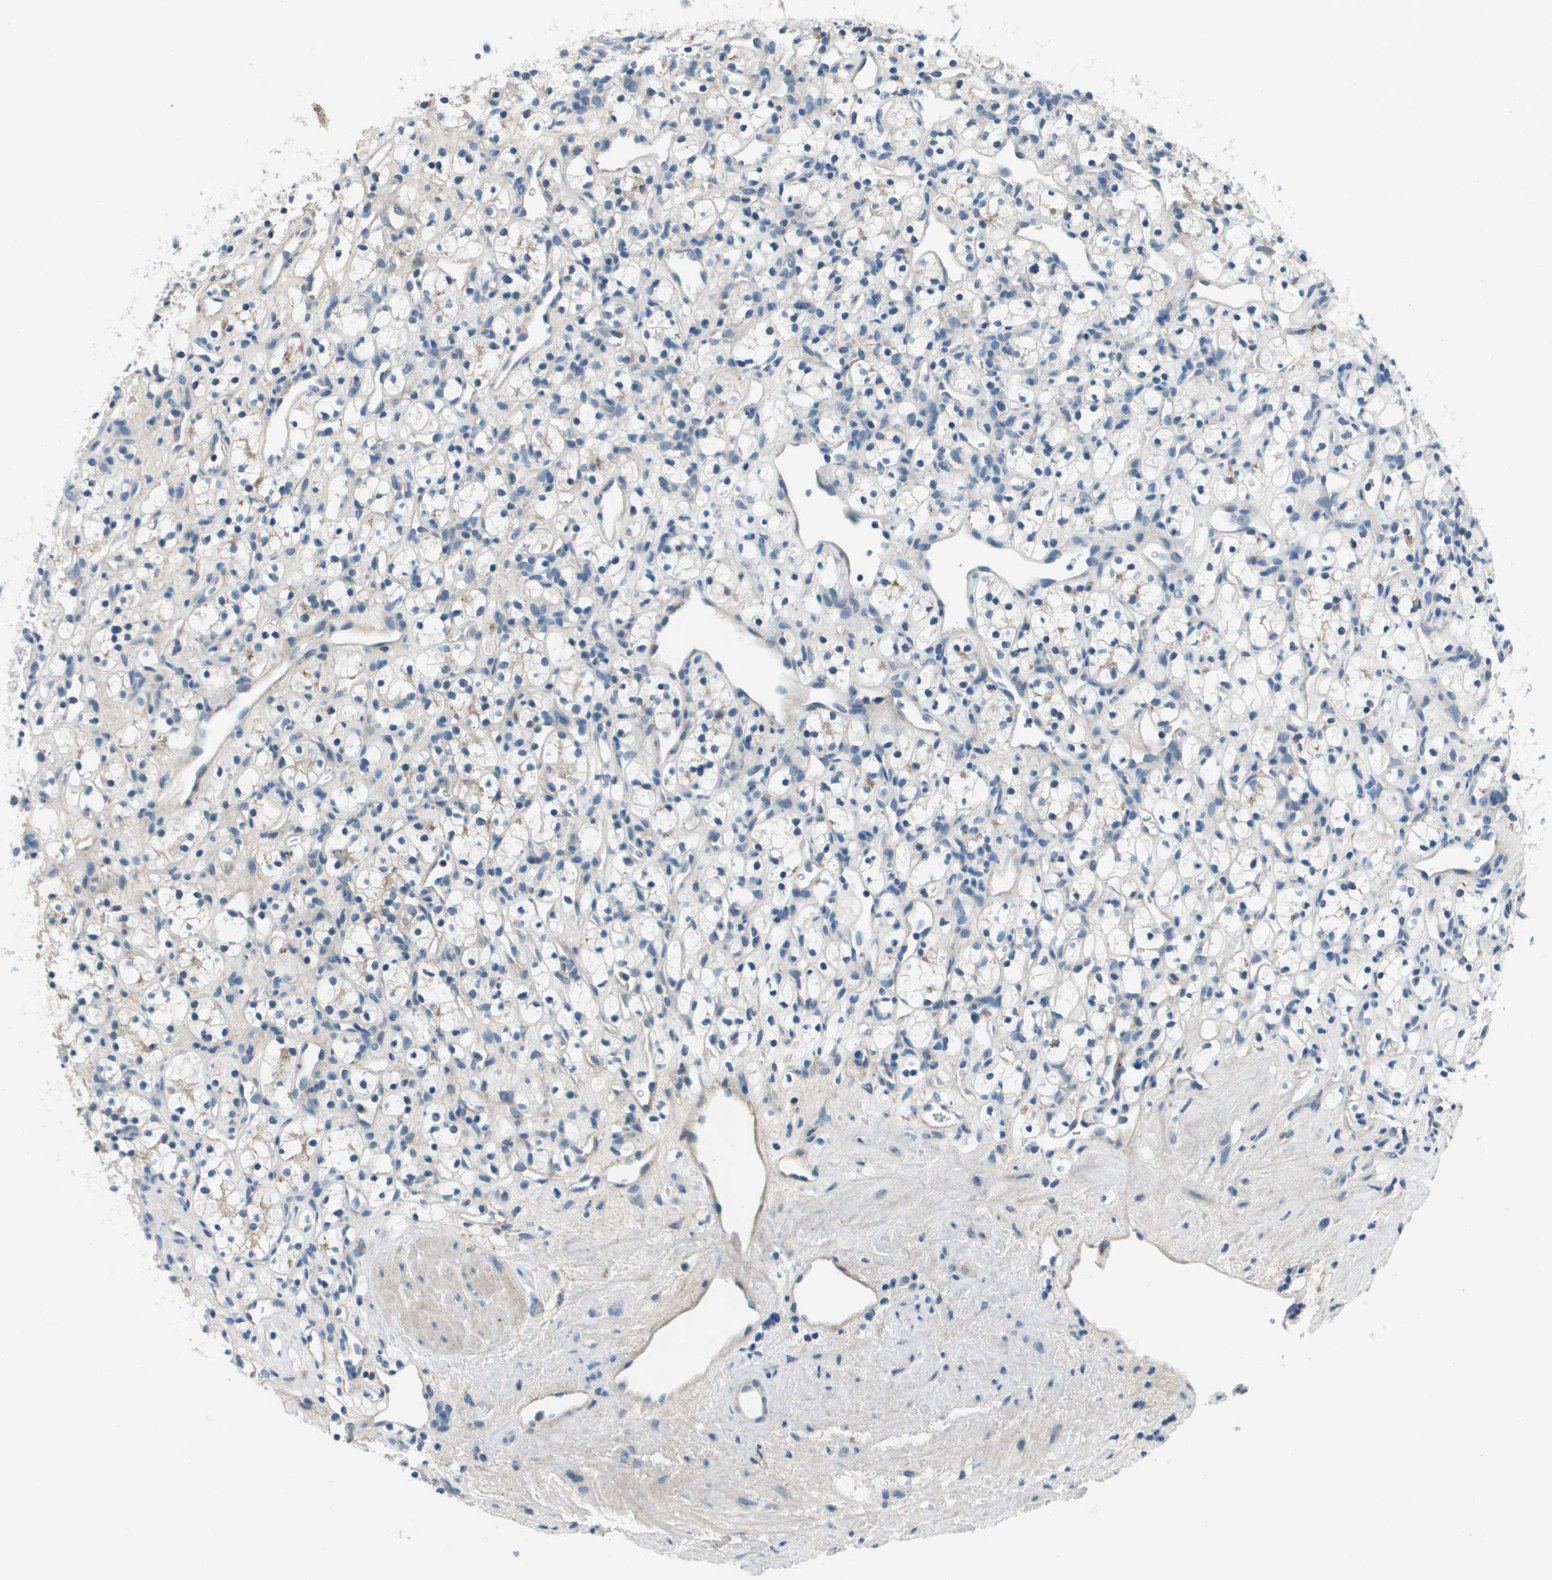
{"staining": {"intensity": "negative", "quantity": "none", "location": "none"}, "tissue": "renal cancer", "cell_type": "Tumor cells", "image_type": "cancer", "snomed": [{"axis": "morphology", "description": "Adenocarcinoma, NOS"}, {"axis": "topography", "description": "Kidney"}], "caption": "Photomicrograph shows no protein positivity in tumor cells of renal adenocarcinoma tissue. (Immunohistochemistry, brightfield microscopy, high magnification).", "gene": "PCOLCE", "patient": {"sex": "female", "age": 60}}